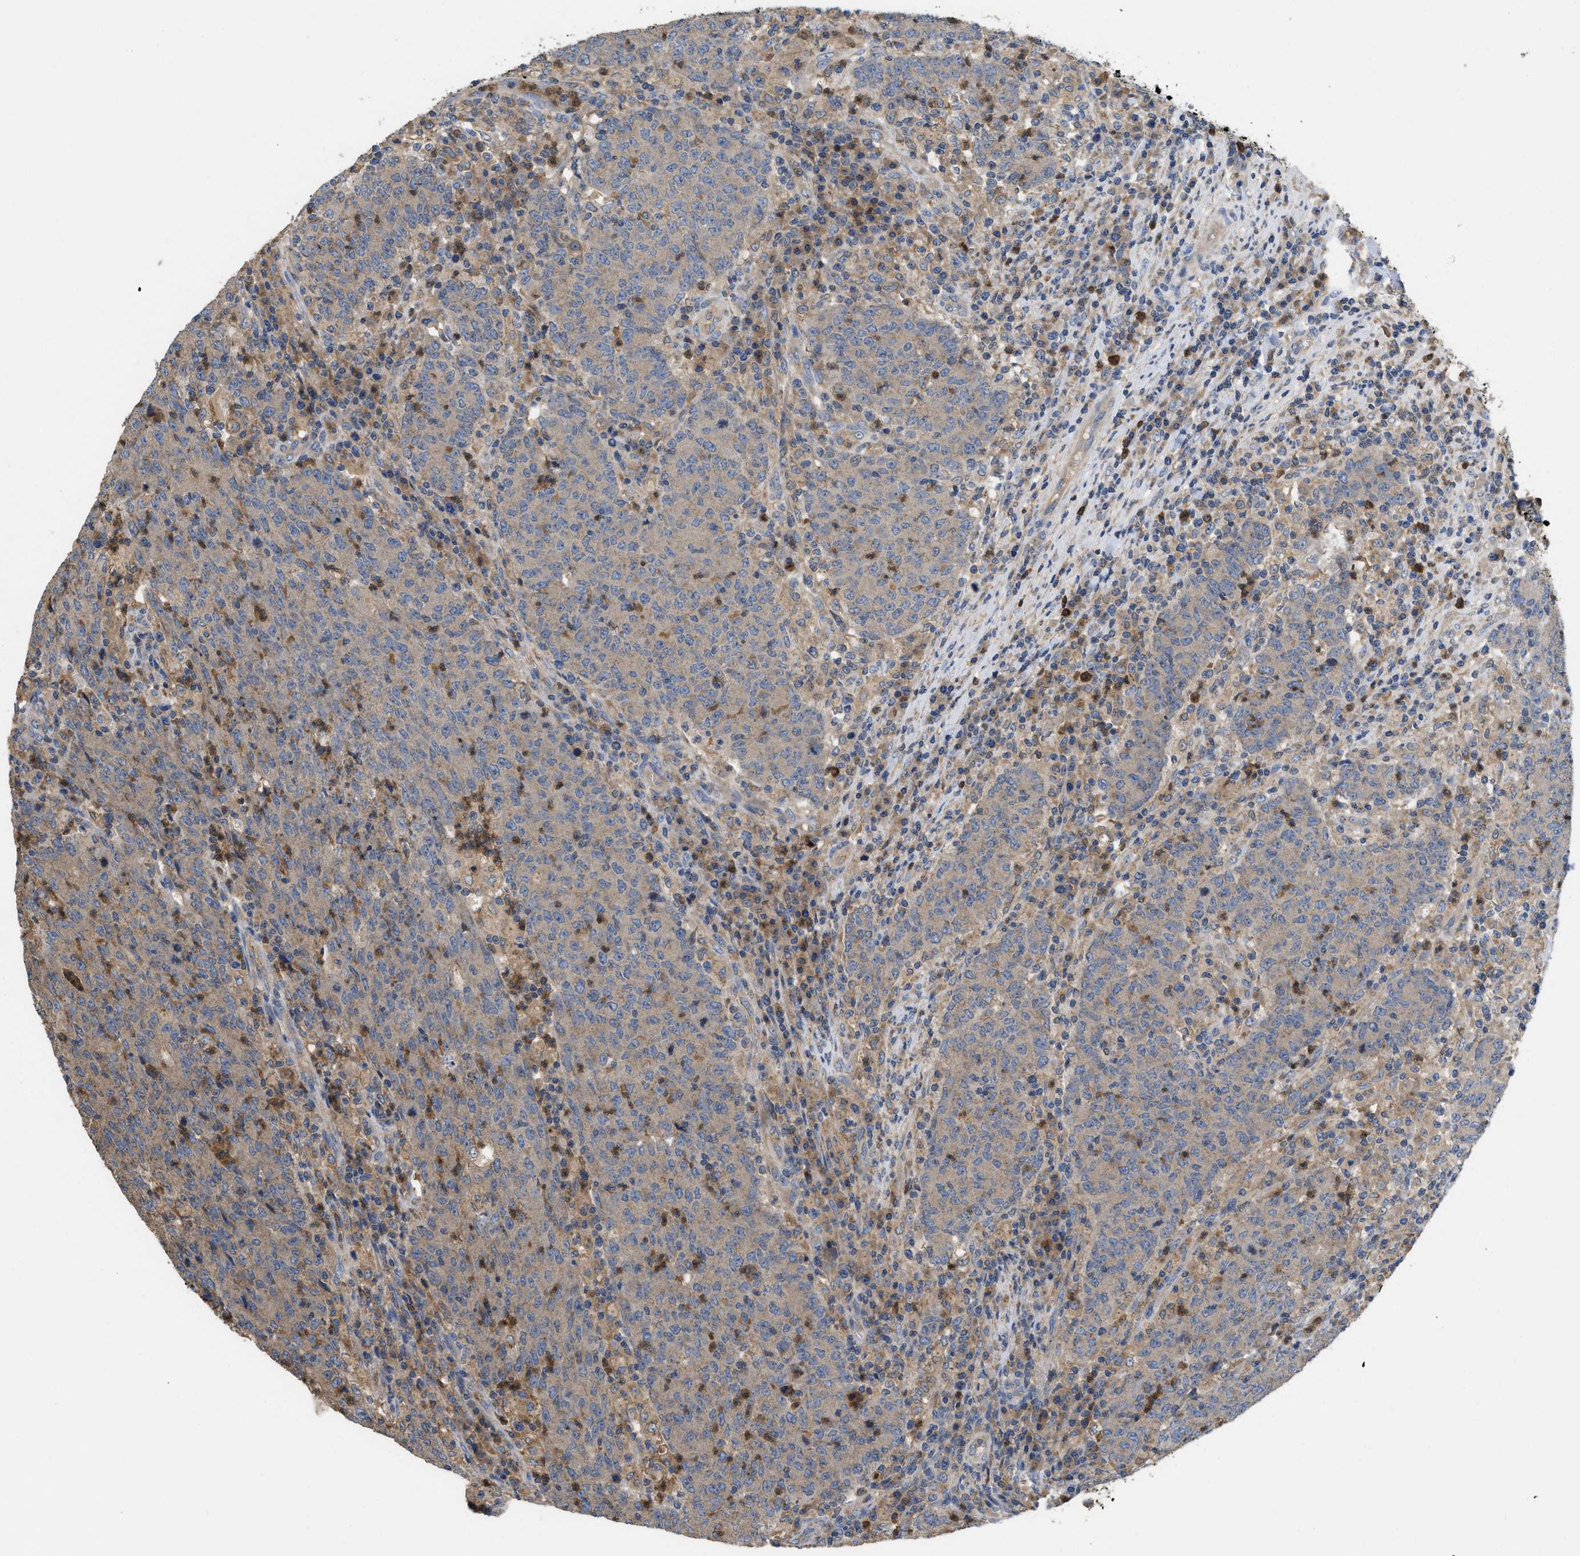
{"staining": {"intensity": "weak", "quantity": ">75%", "location": "cytoplasmic/membranous"}, "tissue": "colorectal cancer", "cell_type": "Tumor cells", "image_type": "cancer", "snomed": [{"axis": "morphology", "description": "Adenocarcinoma, NOS"}, {"axis": "topography", "description": "Colon"}], "caption": "This image exhibits colorectal adenocarcinoma stained with immunohistochemistry to label a protein in brown. The cytoplasmic/membranous of tumor cells show weak positivity for the protein. Nuclei are counter-stained blue.", "gene": "RNF216", "patient": {"sex": "female", "age": 75}}